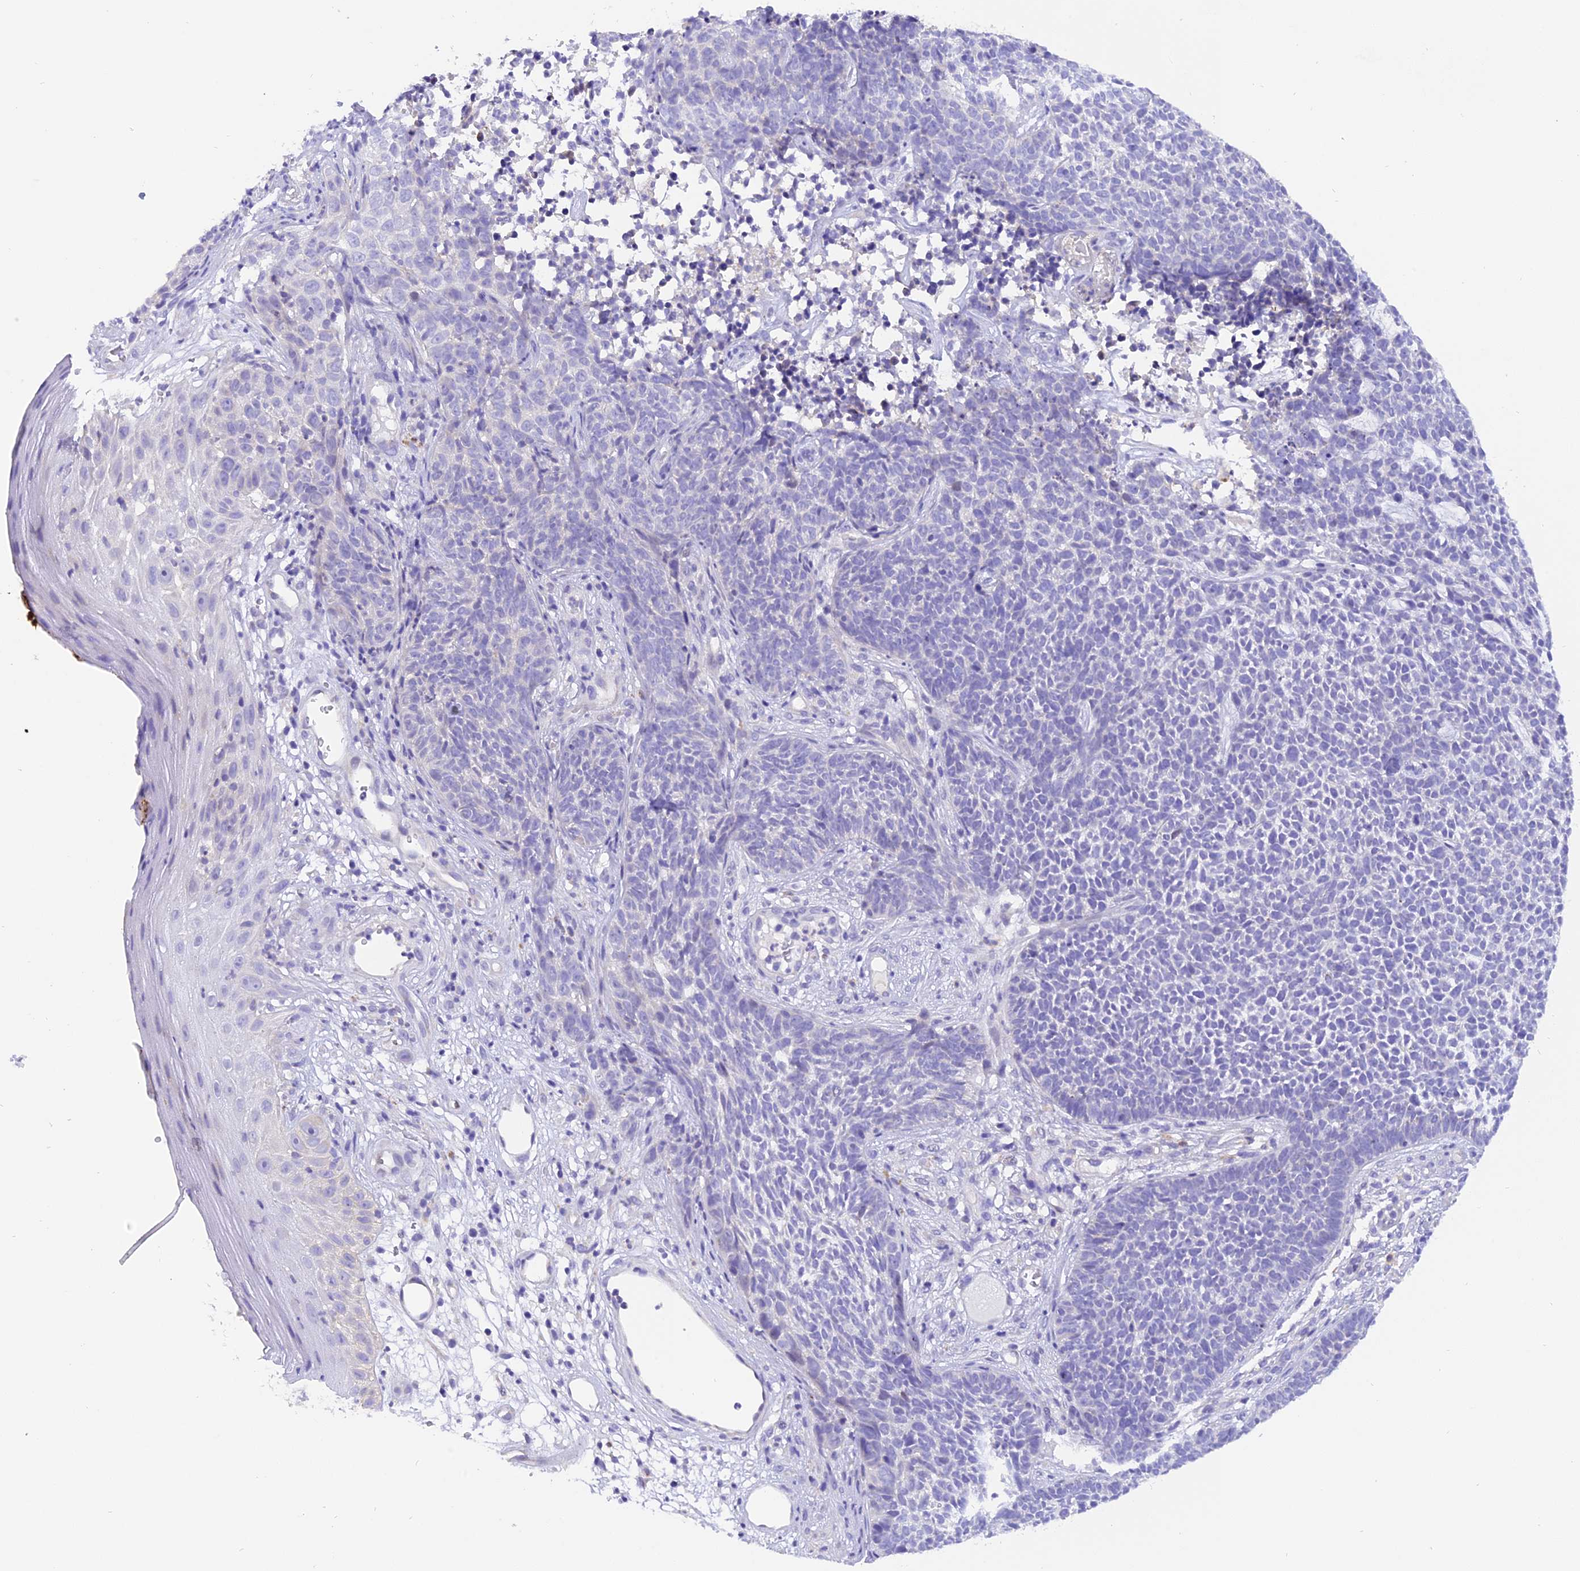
{"staining": {"intensity": "negative", "quantity": "none", "location": "none"}, "tissue": "skin cancer", "cell_type": "Tumor cells", "image_type": "cancer", "snomed": [{"axis": "morphology", "description": "Basal cell carcinoma"}, {"axis": "topography", "description": "Skin"}], "caption": "An image of skin basal cell carcinoma stained for a protein demonstrates no brown staining in tumor cells.", "gene": "COL6A5", "patient": {"sex": "female", "age": 84}}